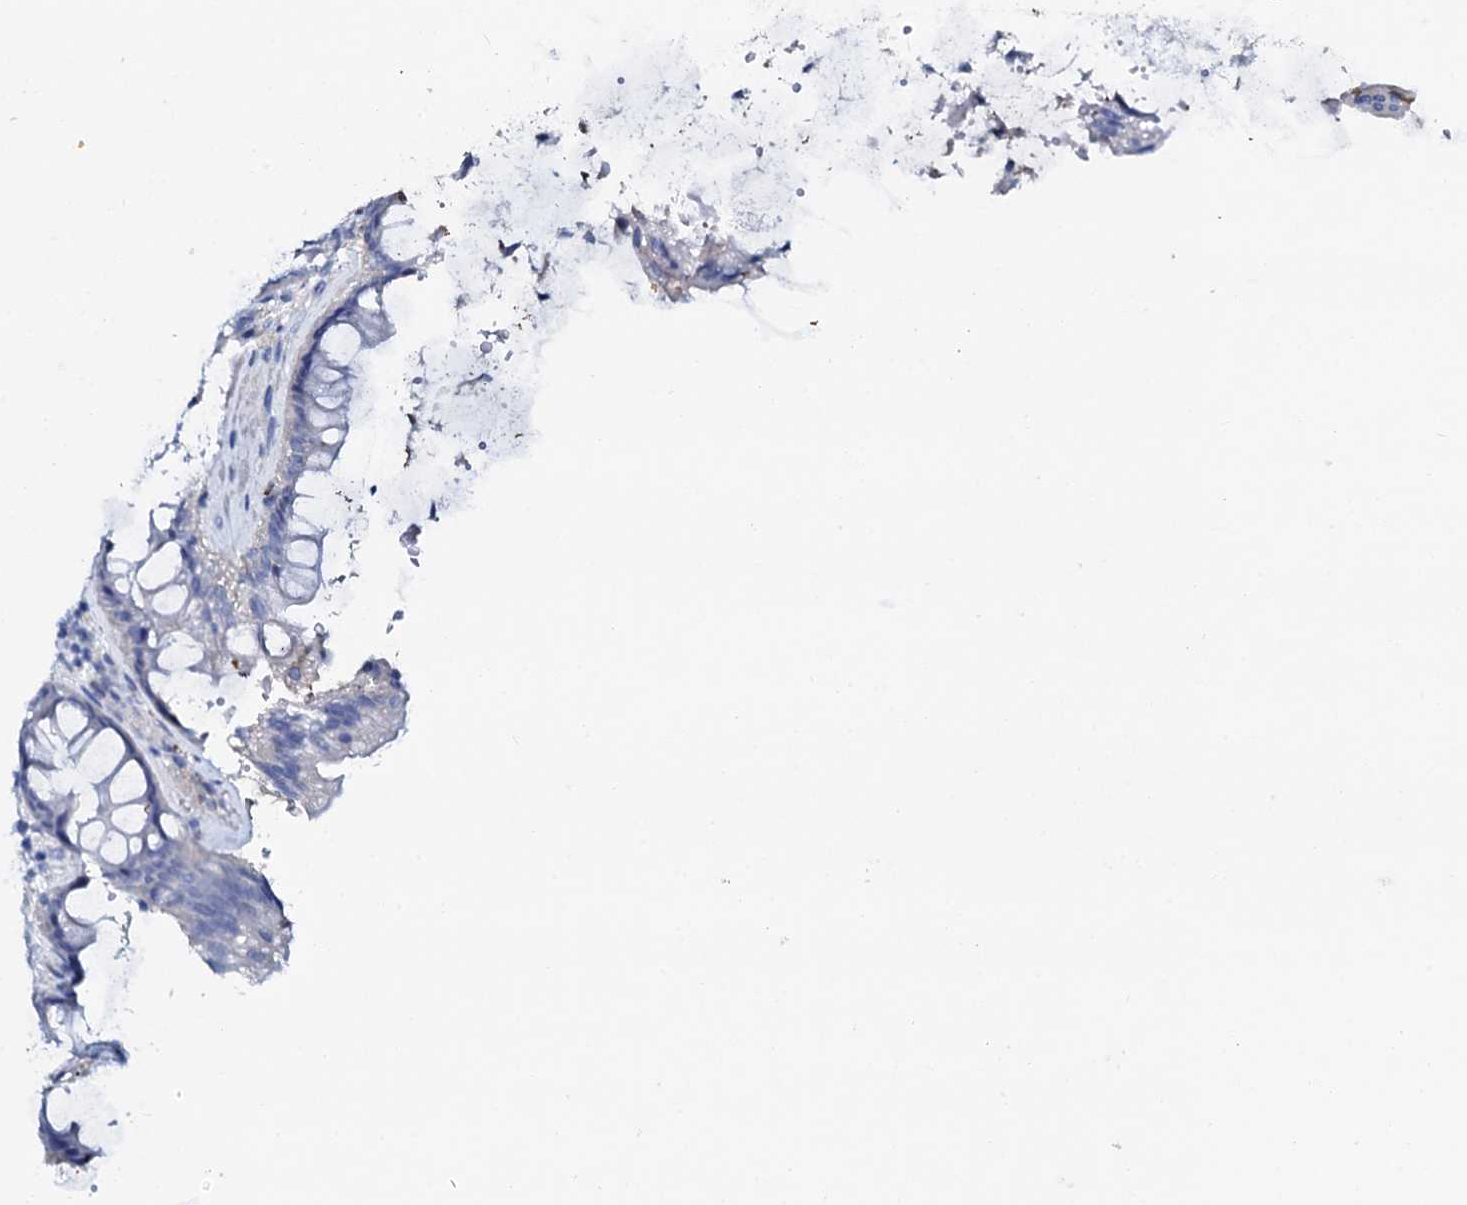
{"staining": {"intensity": "negative", "quantity": "none", "location": "none"}, "tissue": "rectum", "cell_type": "Glandular cells", "image_type": "normal", "snomed": [{"axis": "morphology", "description": "Normal tissue, NOS"}, {"axis": "topography", "description": "Rectum"}], "caption": "An image of rectum stained for a protein displays no brown staining in glandular cells. (Stains: DAB immunohistochemistry with hematoxylin counter stain, Microscopy: brightfield microscopy at high magnification).", "gene": "AMER2", "patient": {"sex": "female", "age": 46}}